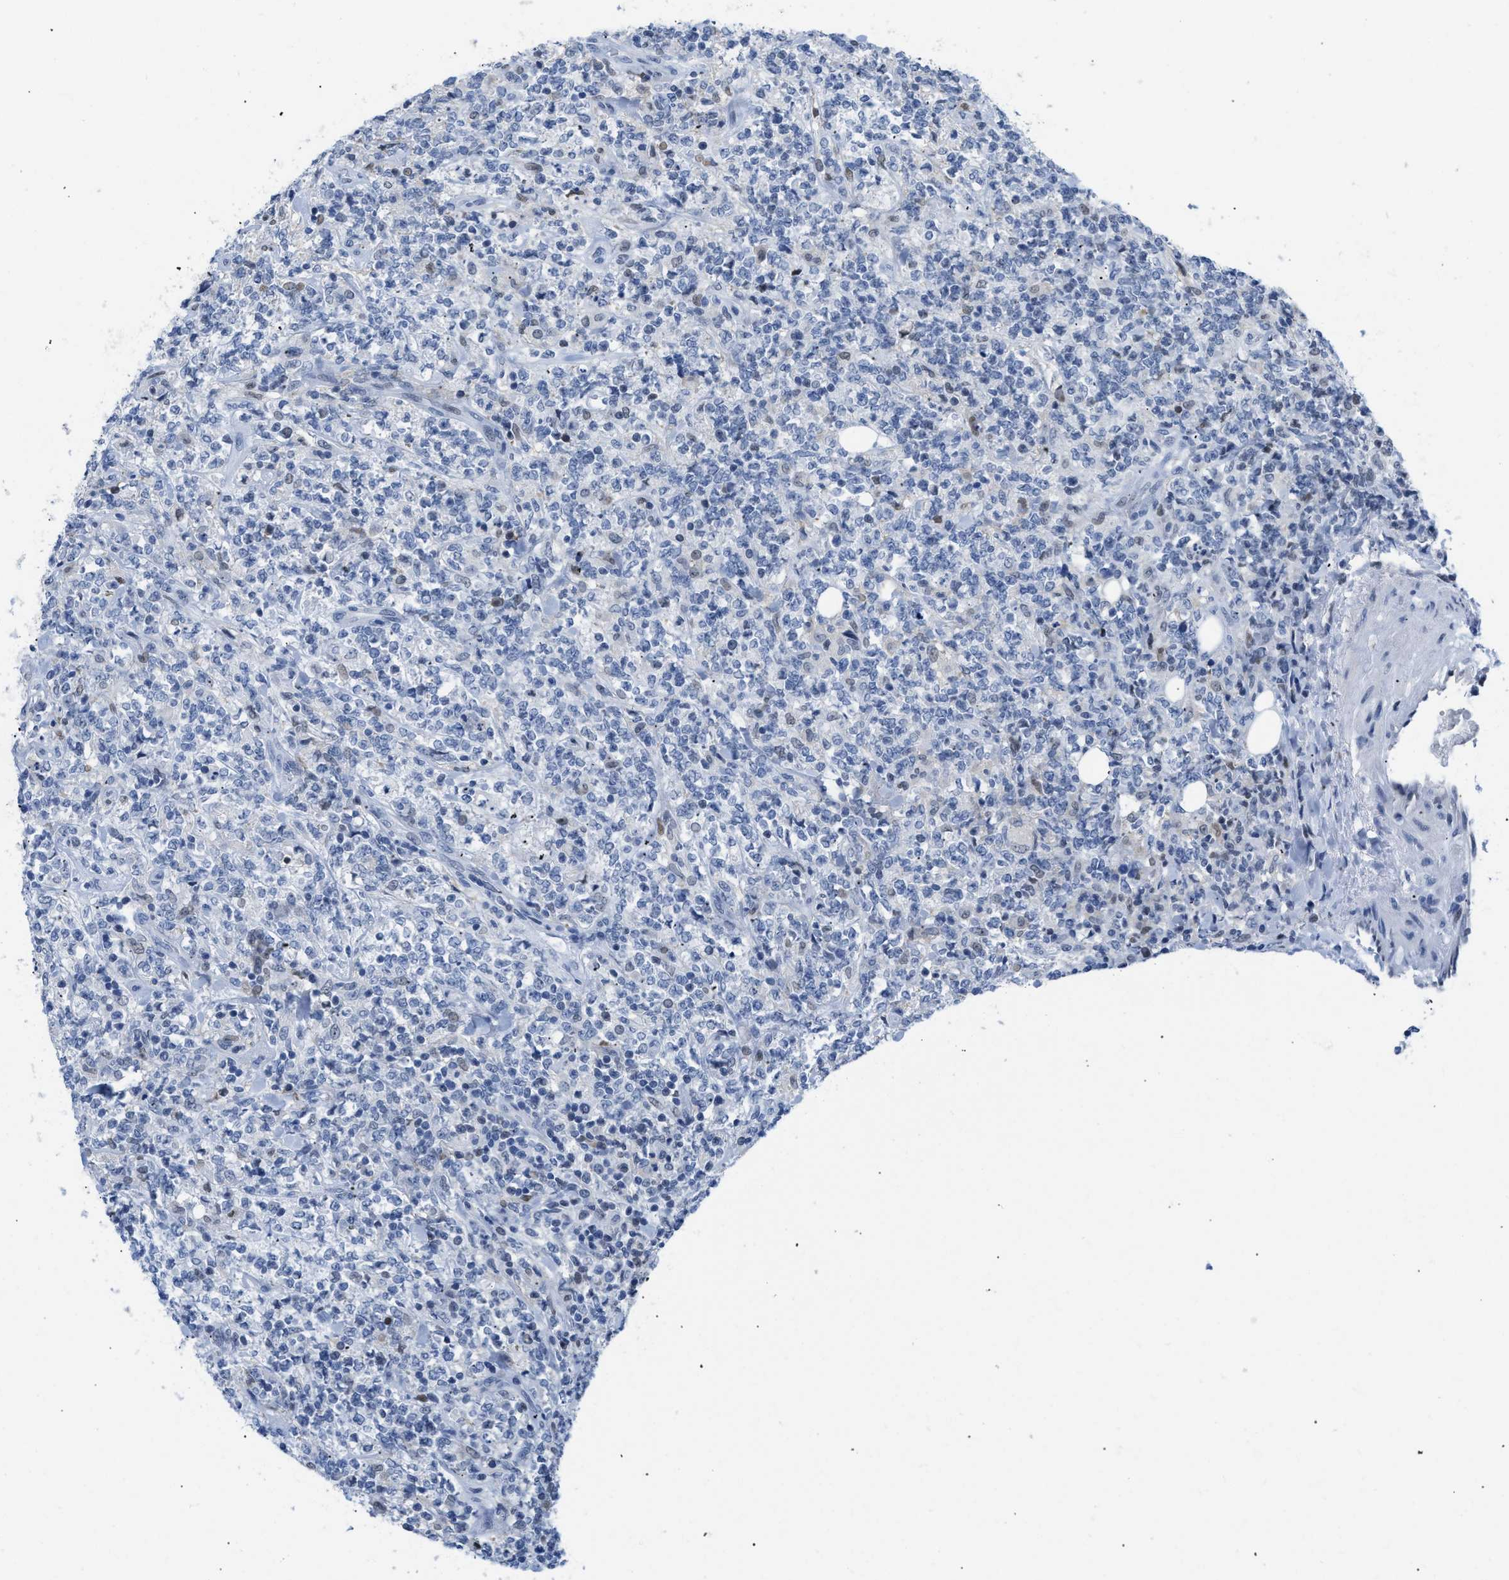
{"staining": {"intensity": "negative", "quantity": "none", "location": "none"}, "tissue": "lymphoma", "cell_type": "Tumor cells", "image_type": "cancer", "snomed": [{"axis": "morphology", "description": "Malignant lymphoma, non-Hodgkin's type, High grade"}, {"axis": "topography", "description": "Soft tissue"}], "caption": "Tumor cells are negative for protein expression in human malignant lymphoma, non-Hodgkin's type (high-grade).", "gene": "BOLL", "patient": {"sex": "male", "age": 18}}